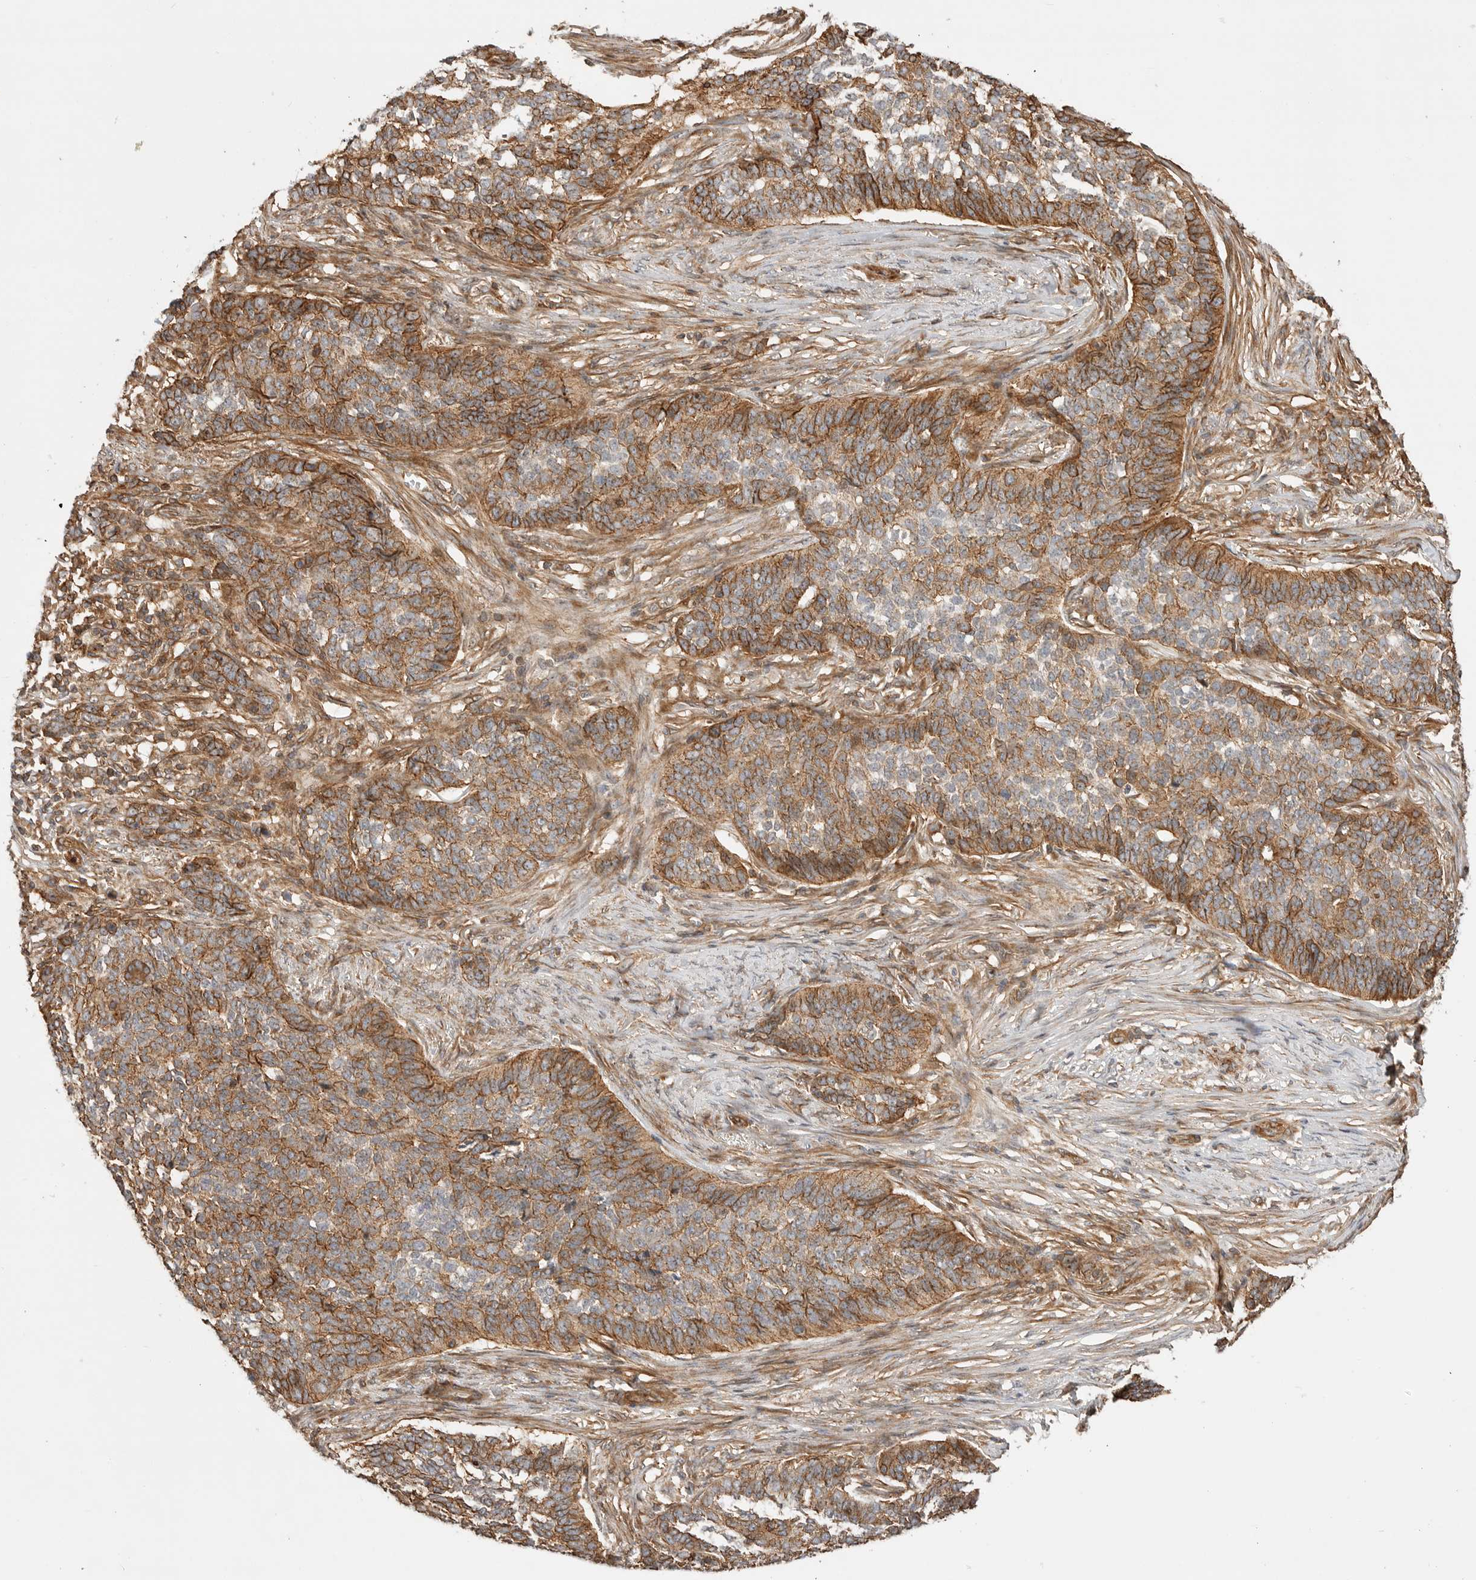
{"staining": {"intensity": "strong", "quantity": ">75%", "location": "cytoplasmic/membranous"}, "tissue": "skin cancer", "cell_type": "Tumor cells", "image_type": "cancer", "snomed": [{"axis": "morphology", "description": "Basal cell carcinoma"}, {"axis": "topography", "description": "Skin"}], "caption": "A high amount of strong cytoplasmic/membranous positivity is present in about >75% of tumor cells in skin cancer (basal cell carcinoma) tissue. (IHC, brightfield microscopy, high magnification).", "gene": "GPATCH2", "patient": {"sex": "male", "age": 85}}